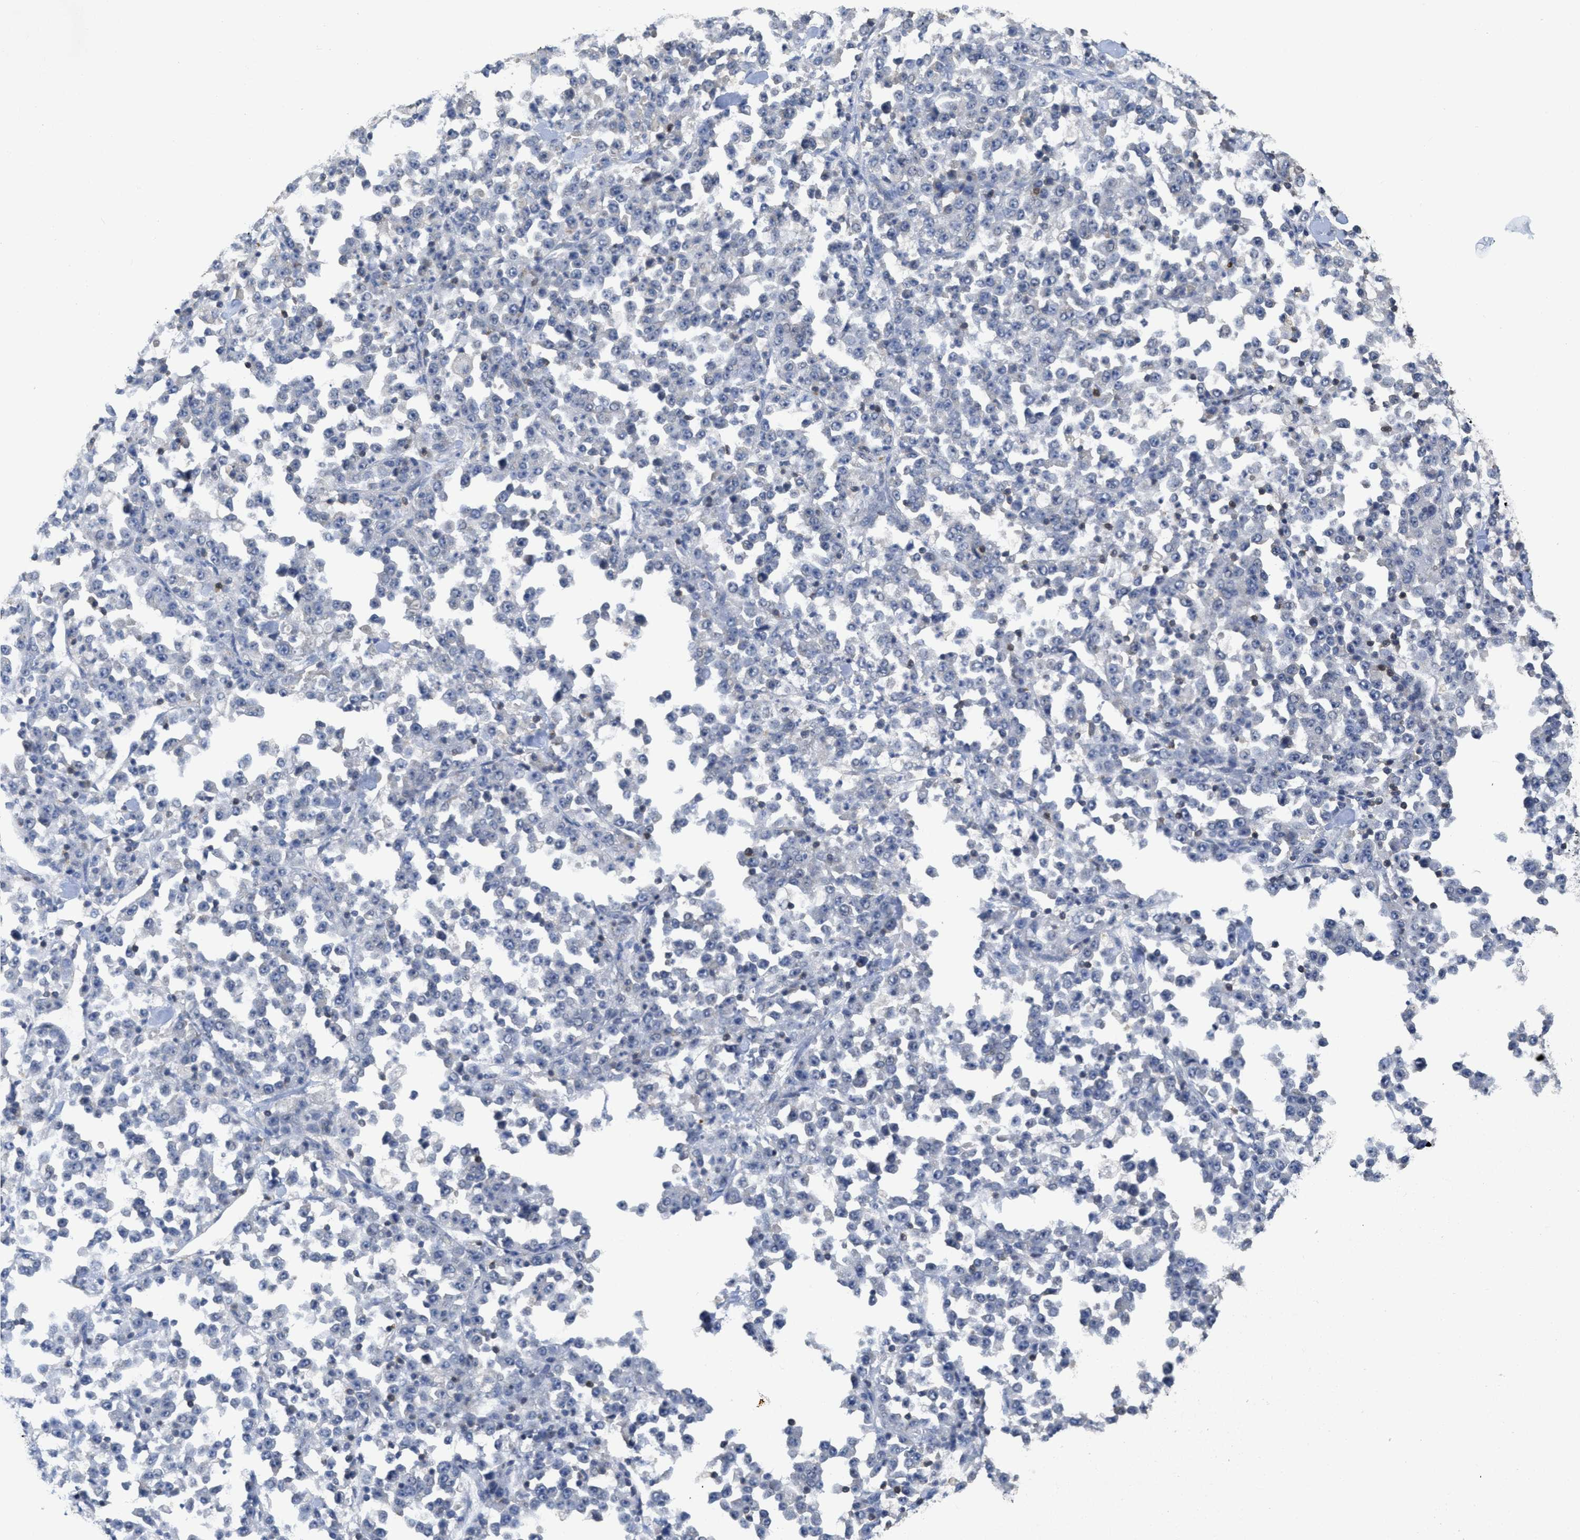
{"staining": {"intensity": "negative", "quantity": "none", "location": "none"}, "tissue": "stomach cancer", "cell_type": "Tumor cells", "image_type": "cancer", "snomed": [{"axis": "morphology", "description": "Normal tissue, NOS"}, {"axis": "morphology", "description": "Adenocarcinoma, NOS"}, {"axis": "topography", "description": "Stomach, upper"}, {"axis": "topography", "description": "Stomach"}], "caption": "This is an immunohistochemistry (IHC) micrograph of adenocarcinoma (stomach). There is no expression in tumor cells.", "gene": "SFXN2", "patient": {"sex": "male", "age": 59}}